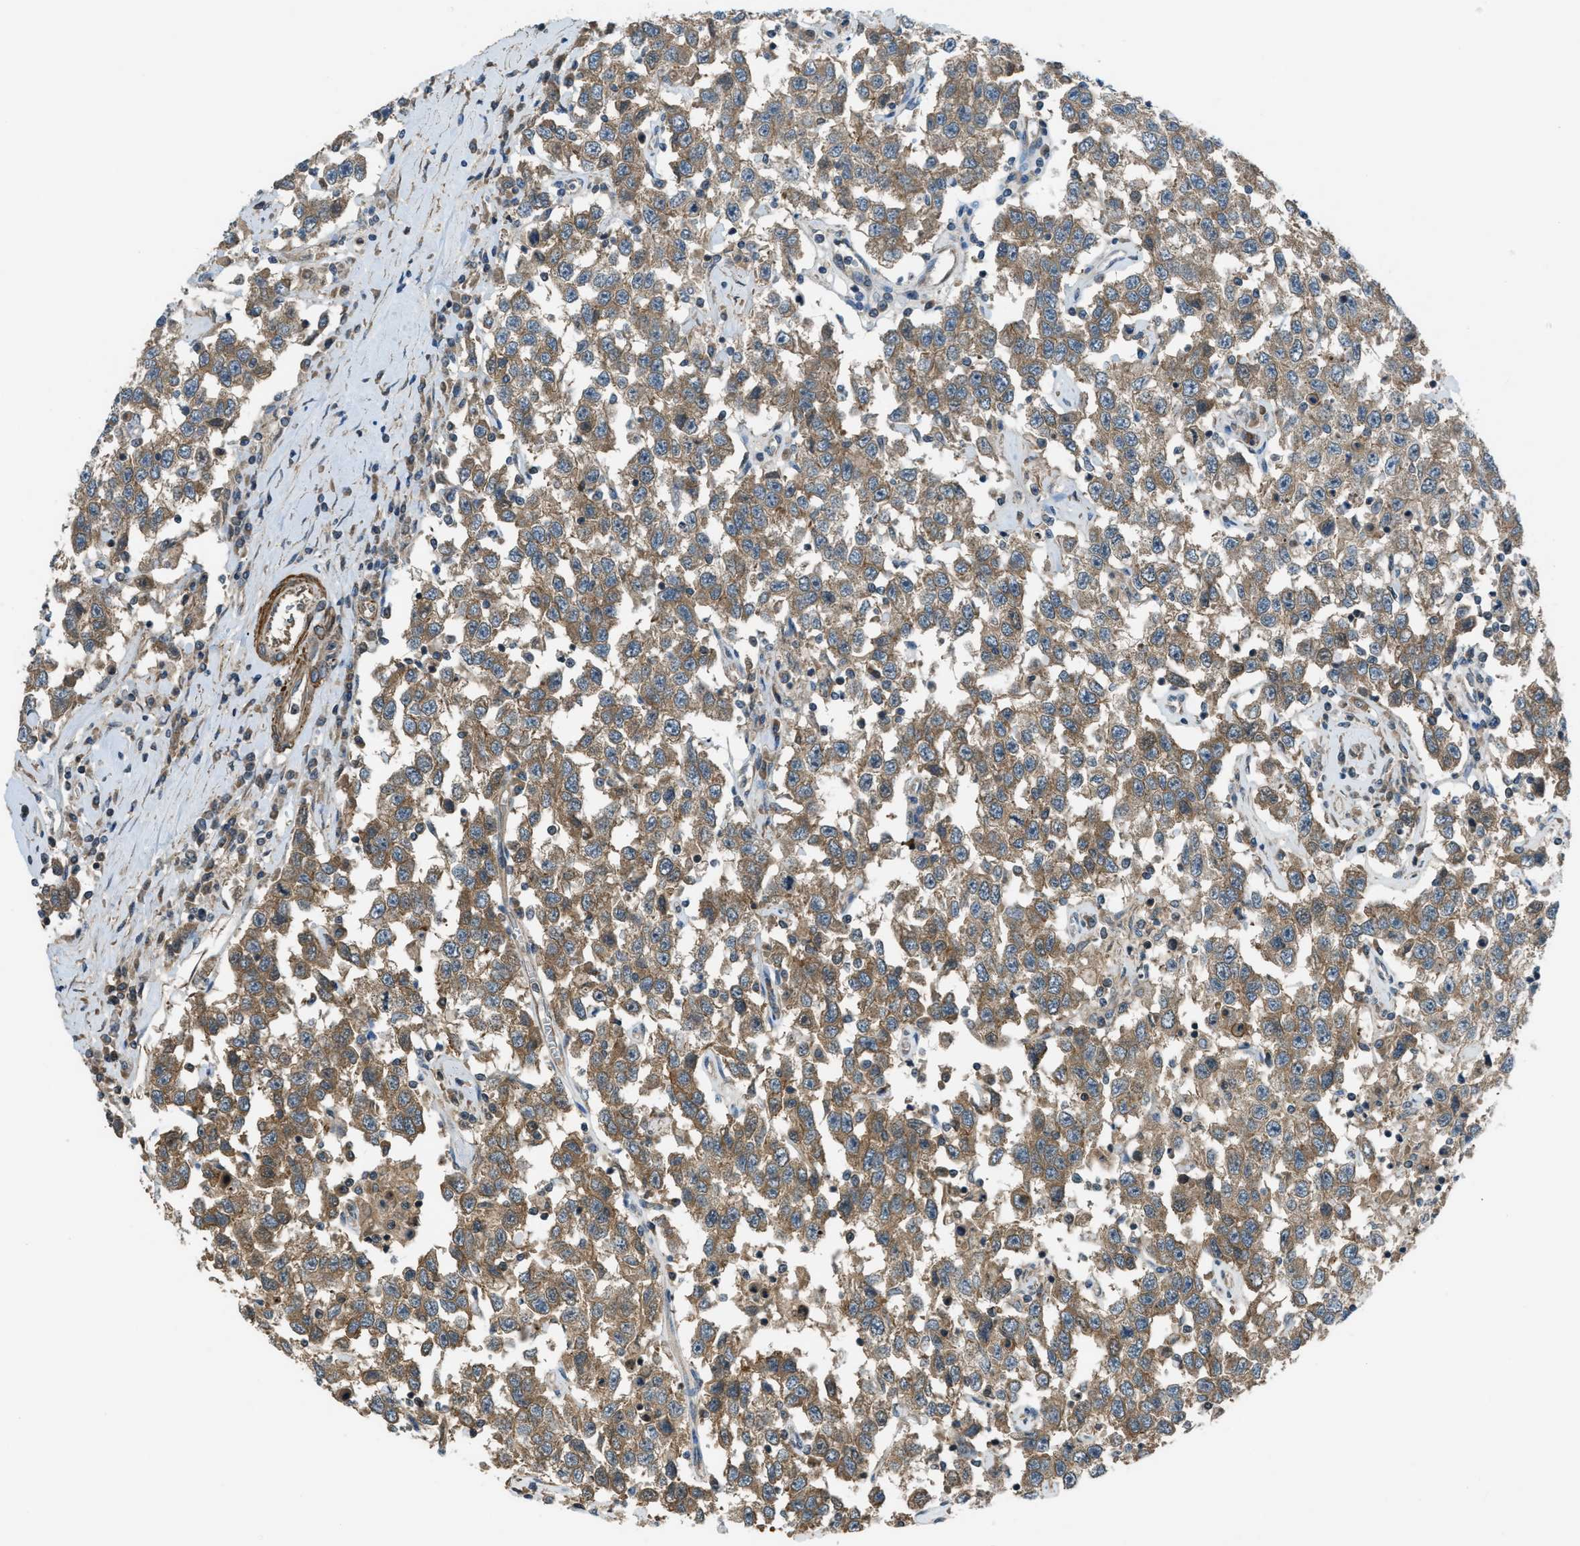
{"staining": {"intensity": "moderate", "quantity": ">75%", "location": "cytoplasmic/membranous"}, "tissue": "testis cancer", "cell_type": "Tumor cells", "image_type": "cancer", "snomed": [{"axis": "morphology", "description": "Seminoma, NOS"}, {"axis": "topography", "description": "Testis"}], "caption": "A high-resolution image shows IHC staining of testis cancer, which shows moderate cytoplasmic/membranous expression in about >75% of tumor cells.", "gene": "VEZT", "patient": {"sex": "male", "age": 41}}